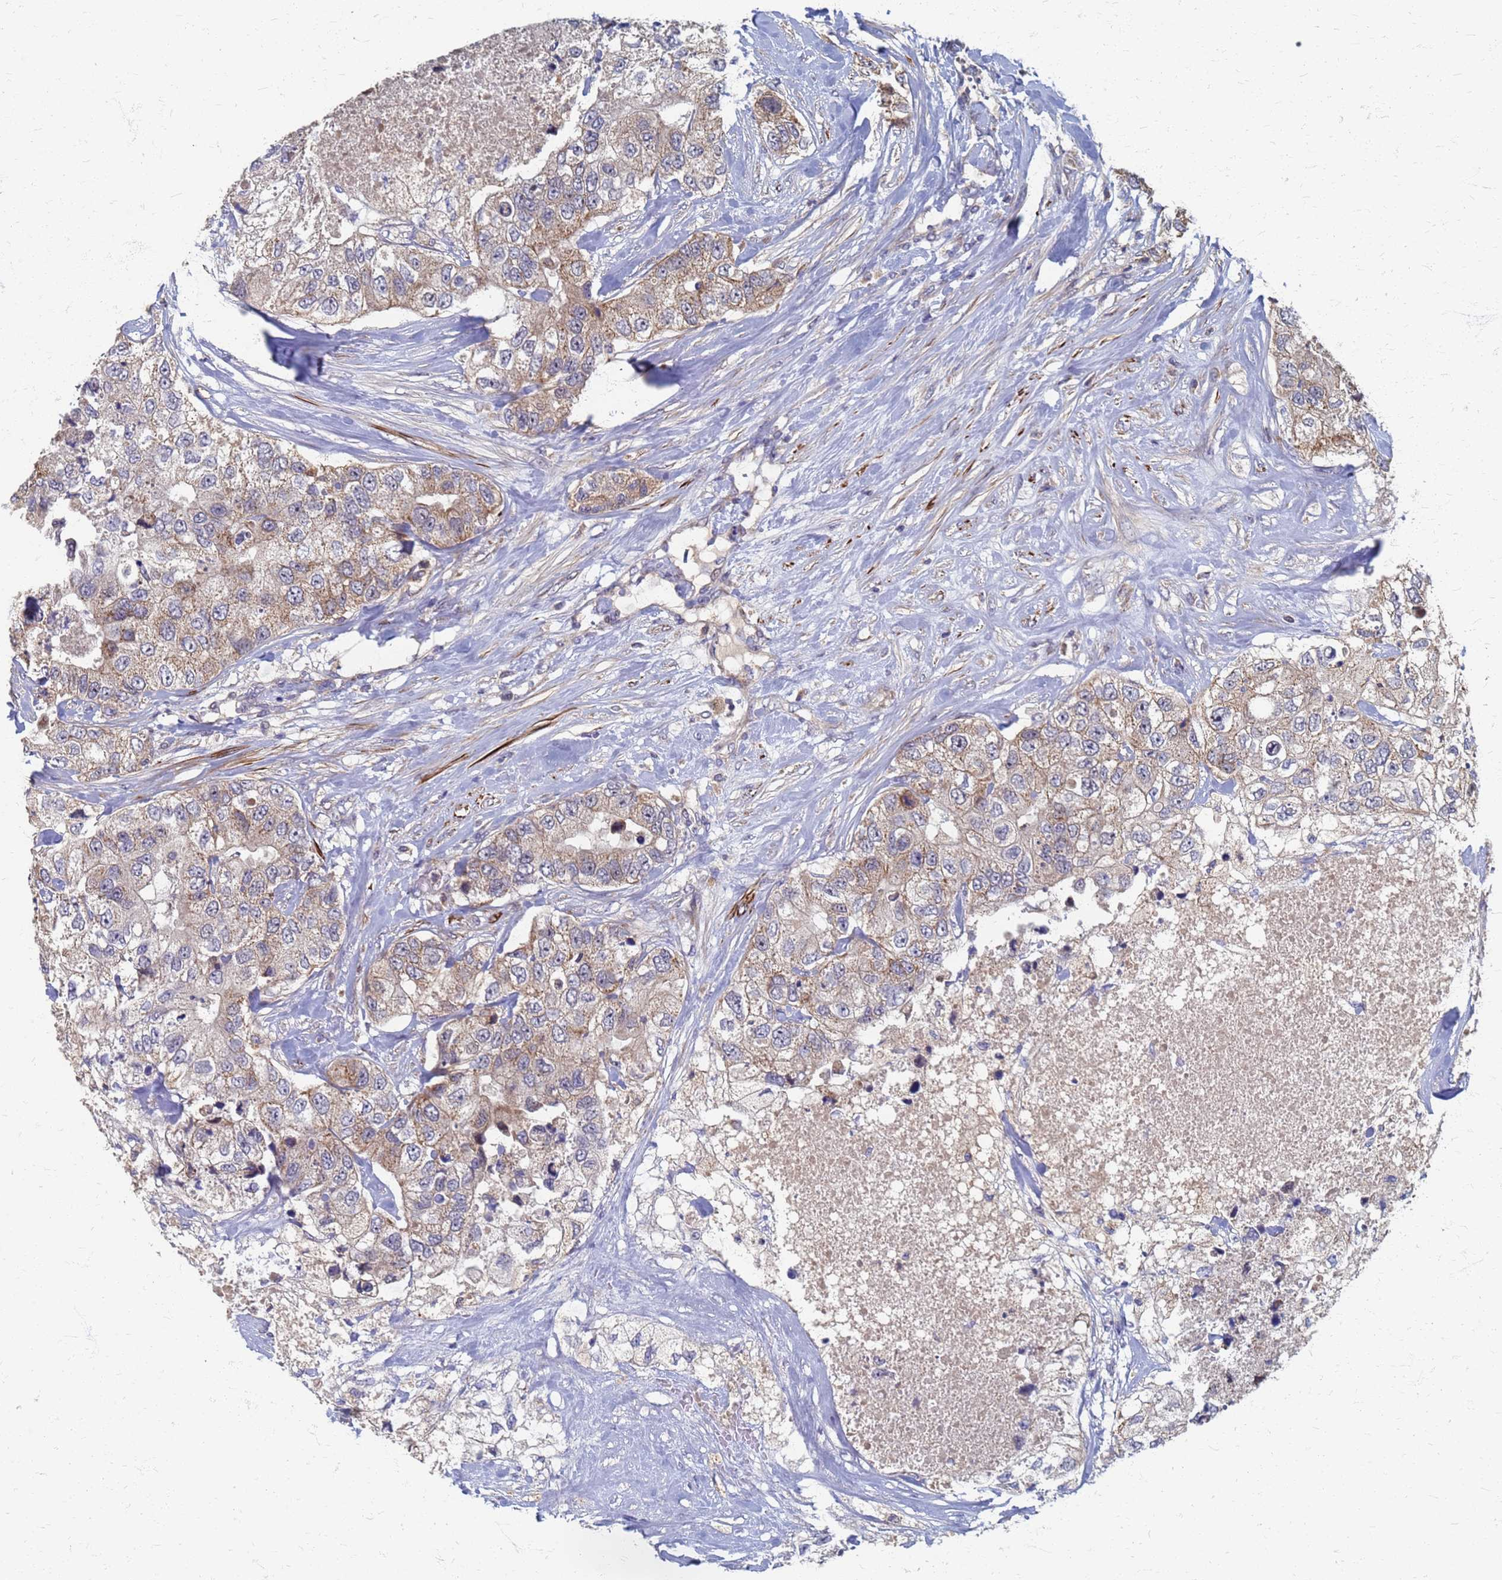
{"staining": {"intensity": "moderate", "quantity": "25%-75%", "location": "cytoplasmic/membranous"}, "tissue": "breast cancer", "cell_type": "Tumor cells", "image_type": "cancer", "snomed": [{"axis": "morphology", "description": "Duct carcinoma"}, {"axis": "topography", "description": "Breast"}], "caption": "A brown stain labels moderate cytoplasmic/membranous expression of a protein in breast intraductal carcinoma tumor cells.", "gene": "ATPAF1", "patient": {"sex": "female", "age": 62}}